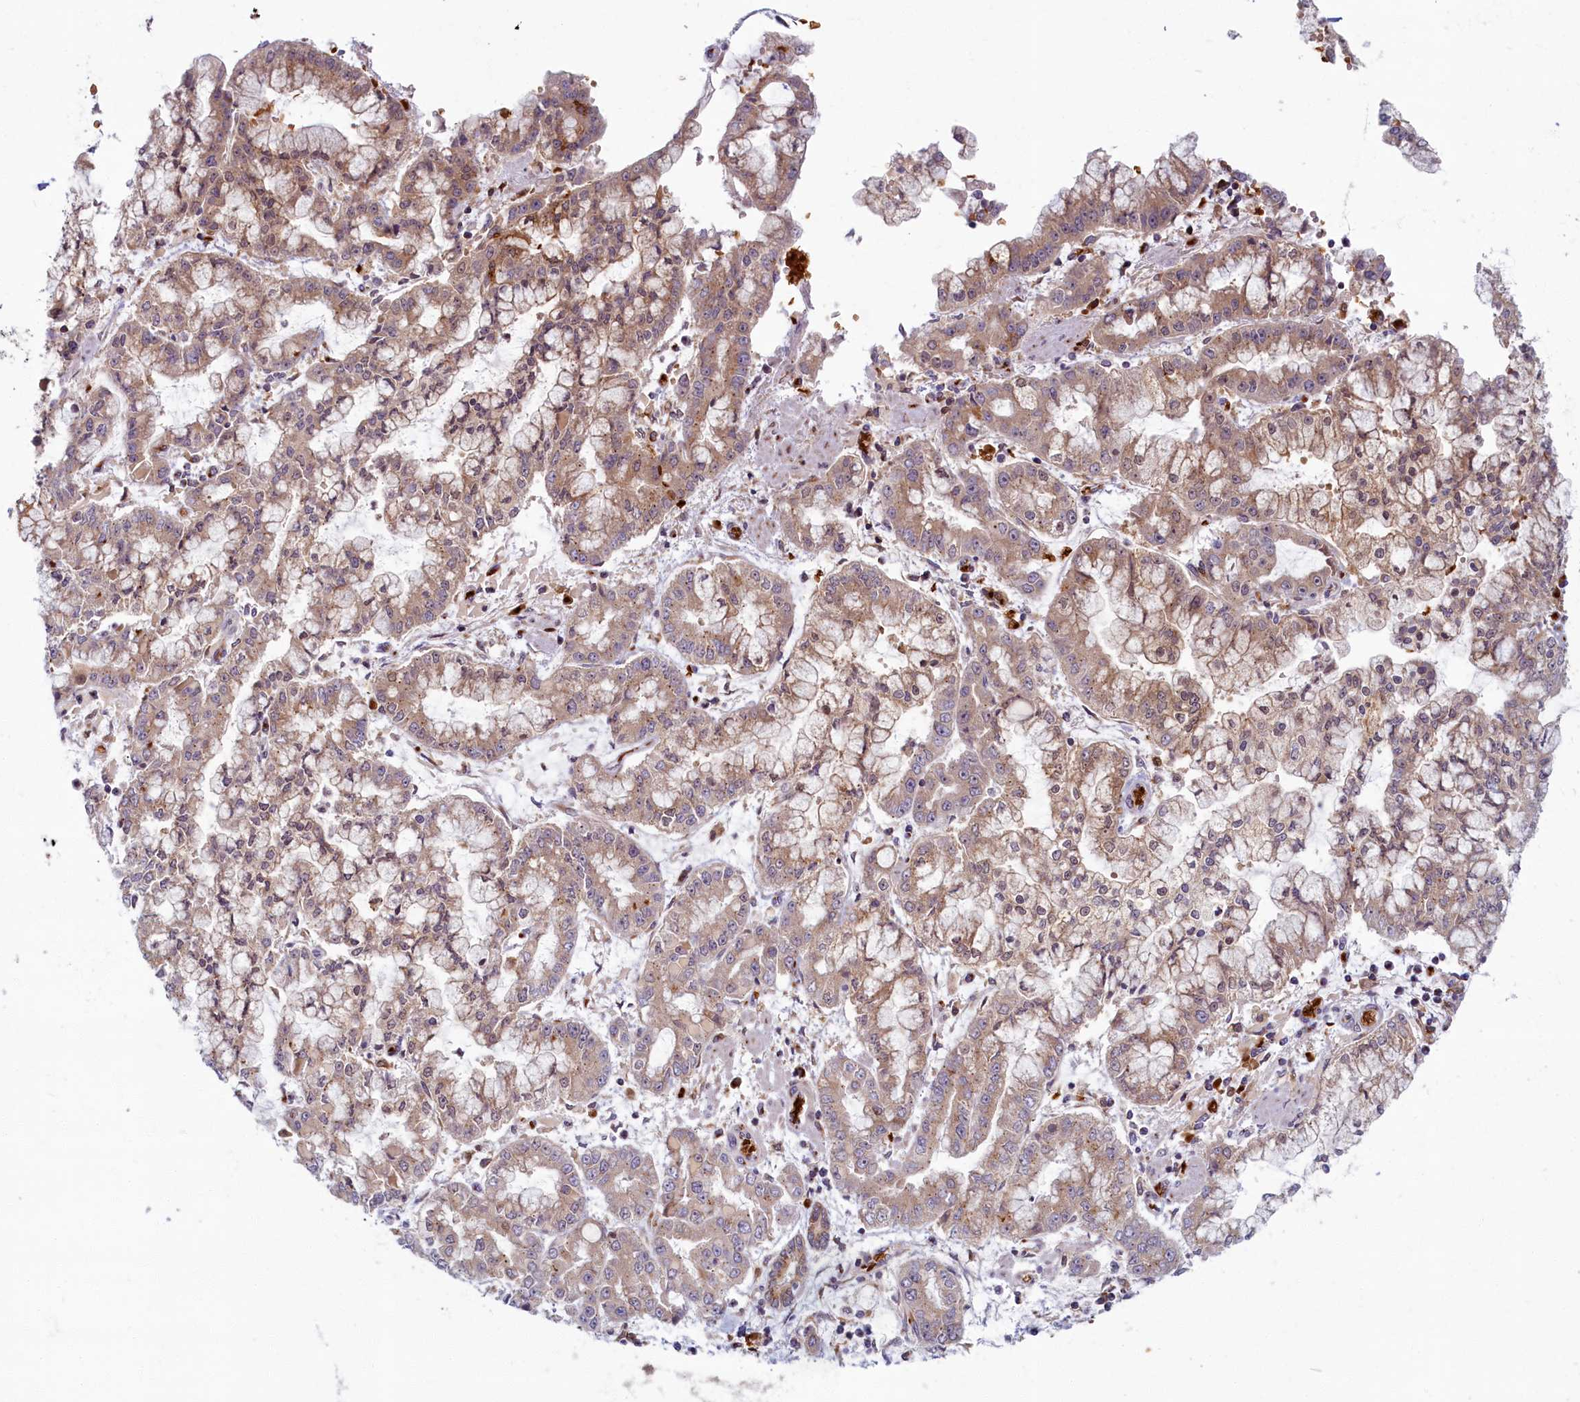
{"staining": {"intensity": "moderate", "quantity": "25%-75%", "location": "cytoplasmic/membranous"}, "tissue": "stomach cancer", "cell_type": "Tumor cells", "image_type": "cancer", "snomed": [{"axis": "morphology", "description": "Adenocarcinoma, NOS"}, {"axis": "topography", "description": "Stomach"}], "caption": "Moderate cytoplasmic/membranous staining is appreciated in approximately 25%-75% of tumor cells in adenocarcinoma (stomach). (DAB (3,3'-diaminobenzidine) = brown stain, brightfield microscopy at high magnification).", "gene": "BLVRB", "patient": {"sex": "male", "age": 76}}